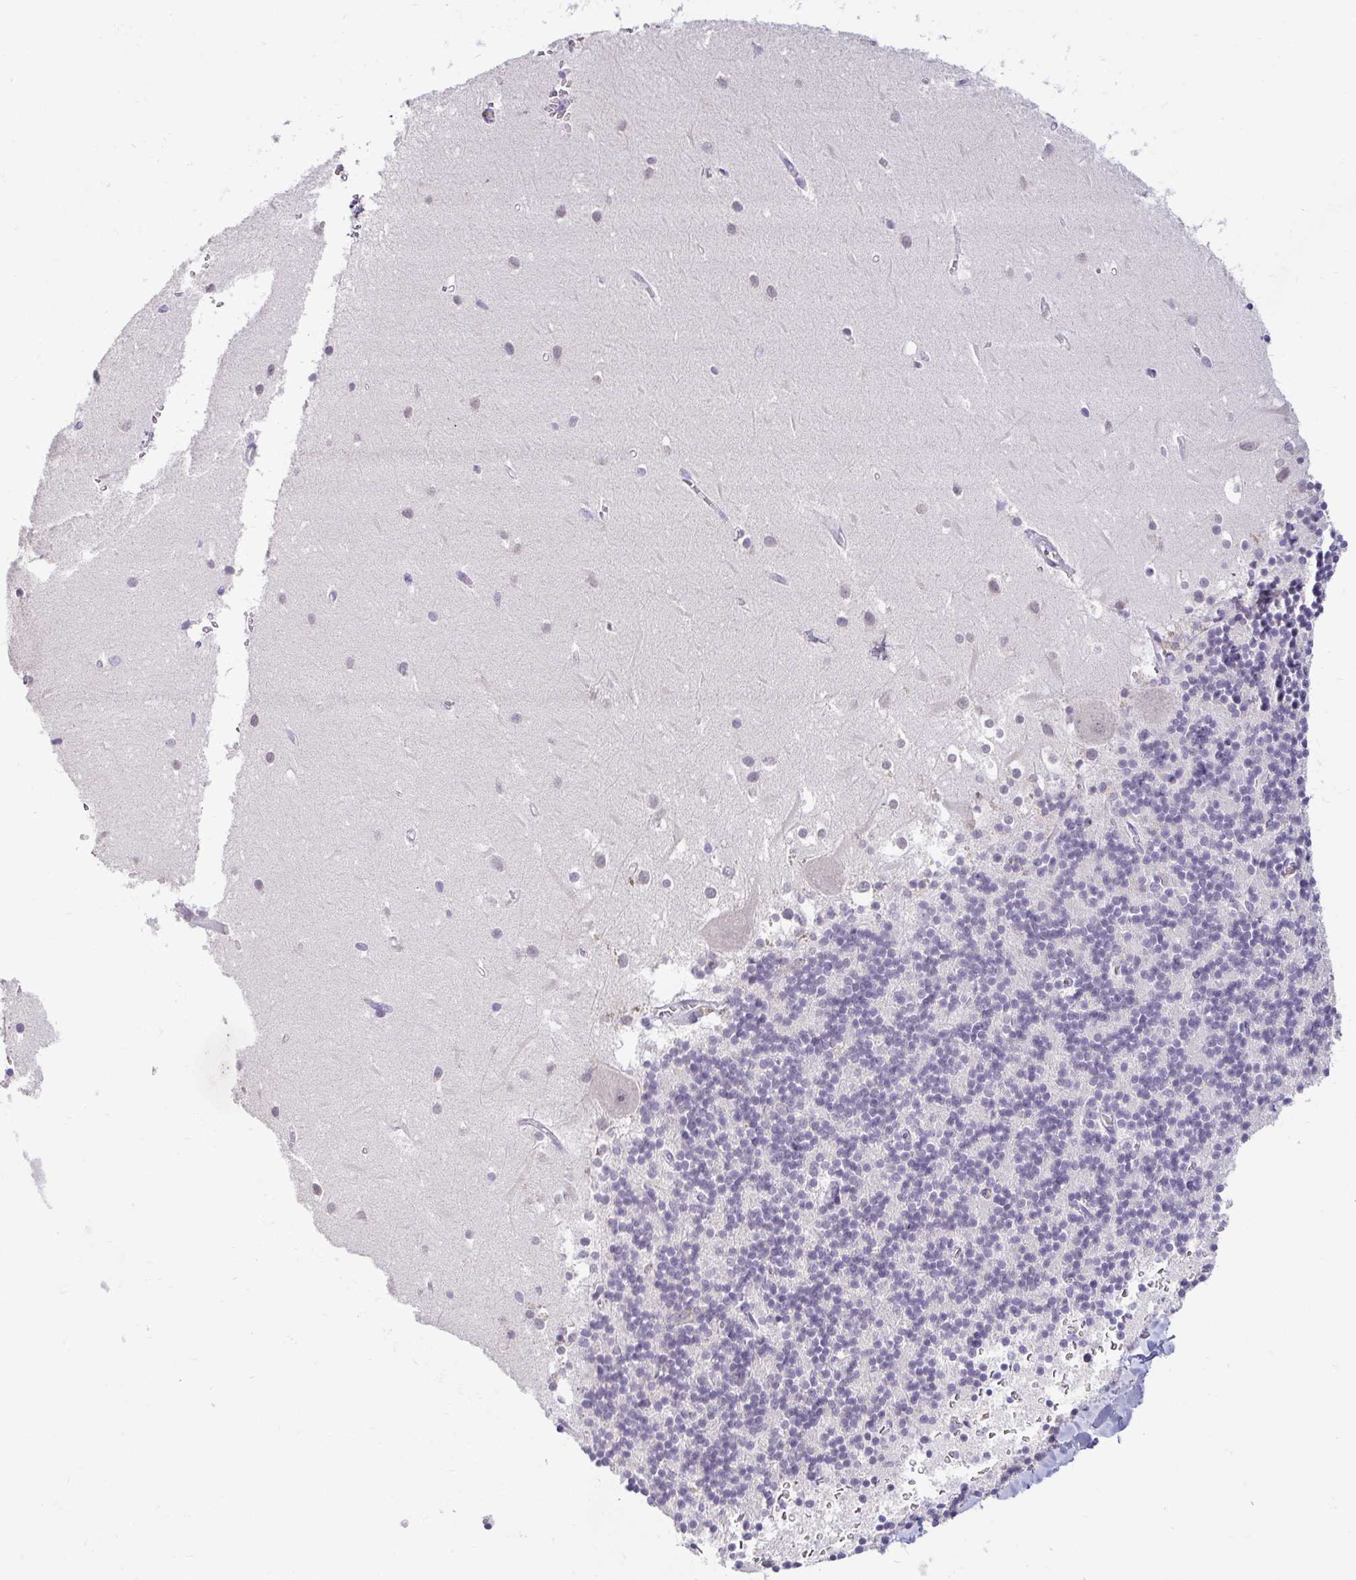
{"staining": {"intensity": "negative", "quantity": "none", "location": "none"}, "tissue": "cerebellum", "cell_type": "Cells in granular layer", "image_type": "normal", "snomed": [{"axis": "morphology", "description": "Normal tissue, NOS"}, {"axis": "topography", "description": "Cerebellum"}], "caption": "This is a image of immunohistochemistry (IHC) staining of unremarkable cerebellum, which shows no positivity in cells in granular layer.", "gene": "DDN", "patient": {"sex": "male", "age": 54}}